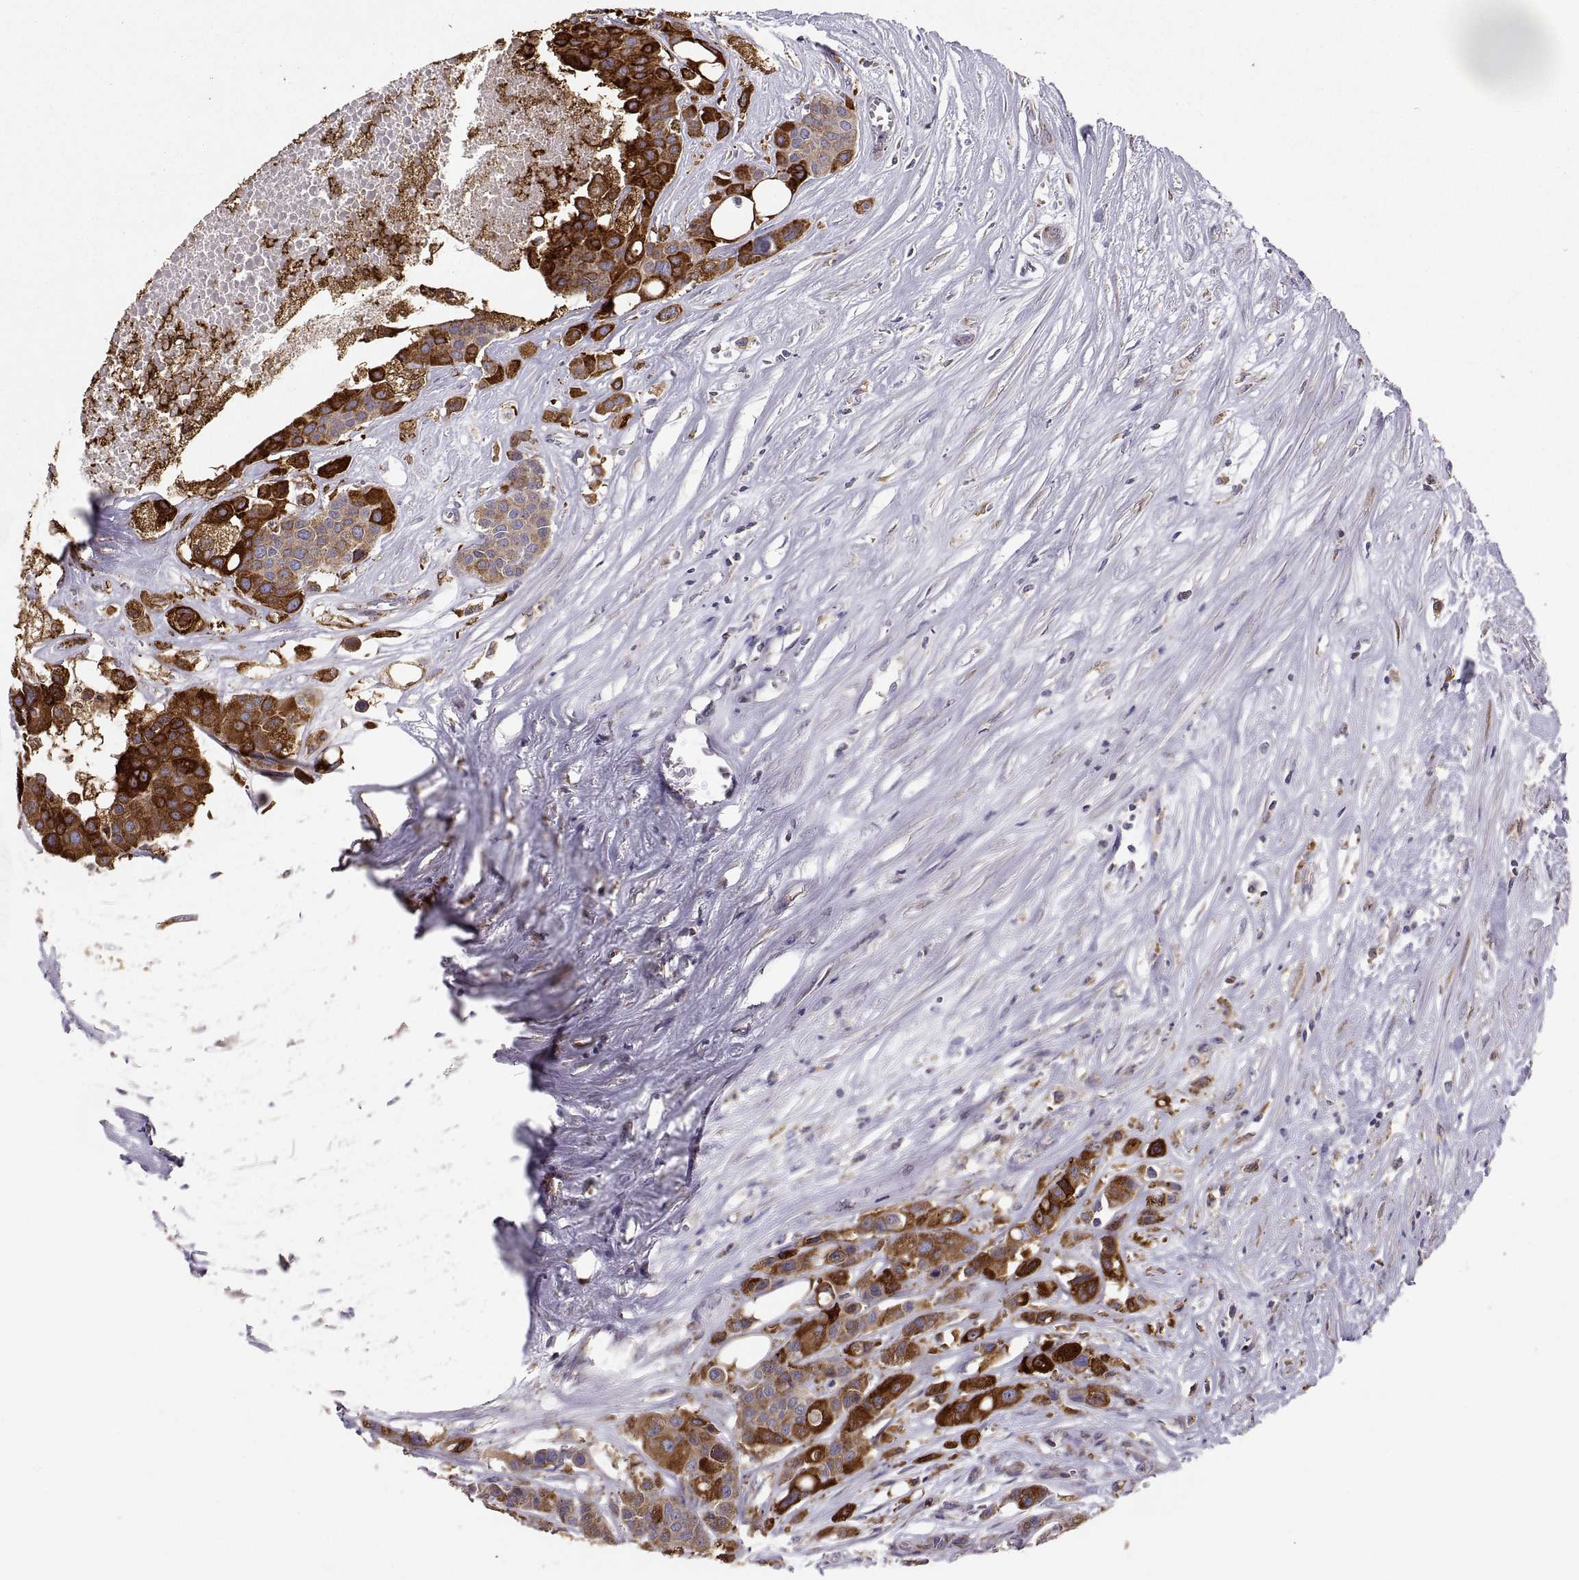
{"staining": {"intensity": "strong", "quantity": "<25%", "location": "cytoplasmic/membranous"}, "tissue": "carcinoid", "cell_type": "Tumor cells", "image_type": "cancer", "snomed": [{"axis": "morphology", "description": "Carcinoid, malignant, NOS"}, {"axis": "topography", "description": "Colon"}], "caption": "Immunohistochemistry (IHC) (DAB) staining of human malignant carcinoid exhibits strong cytoplasmic/membranous protein staining in about <25% of tumor cells.", "gene": "ERO1A", "patient": {"sex": "male", "age": 81}}